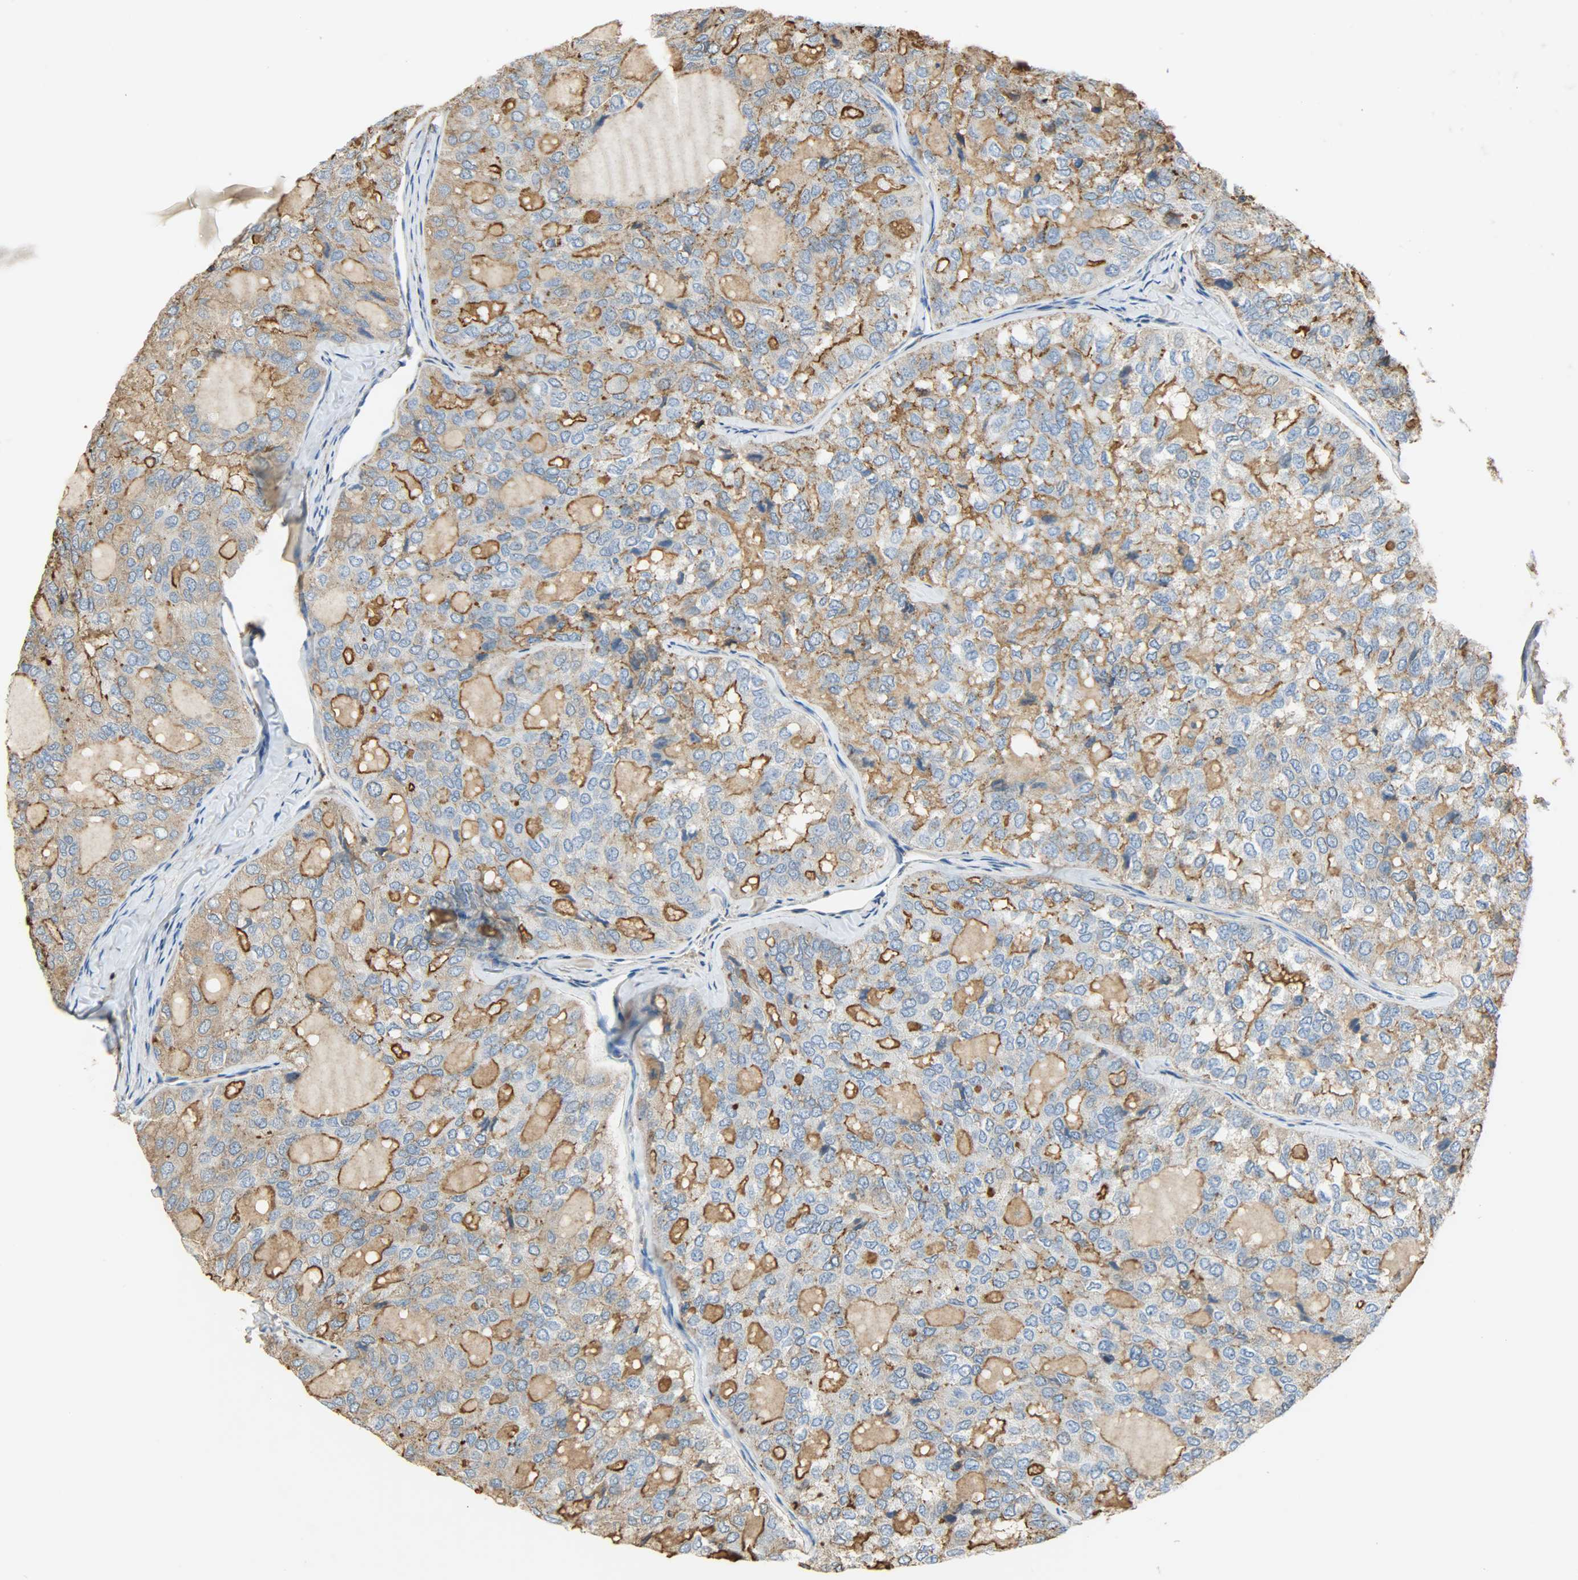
{"staining": {"intensity": "weak", "quantity": ">75%", "location": "cytoplasmic/membranous"}, "tissue": "thyroid cancer", "cell_type": "Tumor cells", "image_type": "cancer", "snomed": [{"axis": "morphology", "description": "Follicular adenoma carcinoma, NOS"}, {"axis": "topography", "description": "Thyroid gland"}], "caption": "An image of thyroid cancer (follicular adenoma carcinoma) stained for a protein shows weak cytoplasmic/membranous brown staining in tumor cells. (IHC, brightfield microscopy, high magnification).", "gene": "ANXA6", "patient": {"sex": "male", "age": 75}}